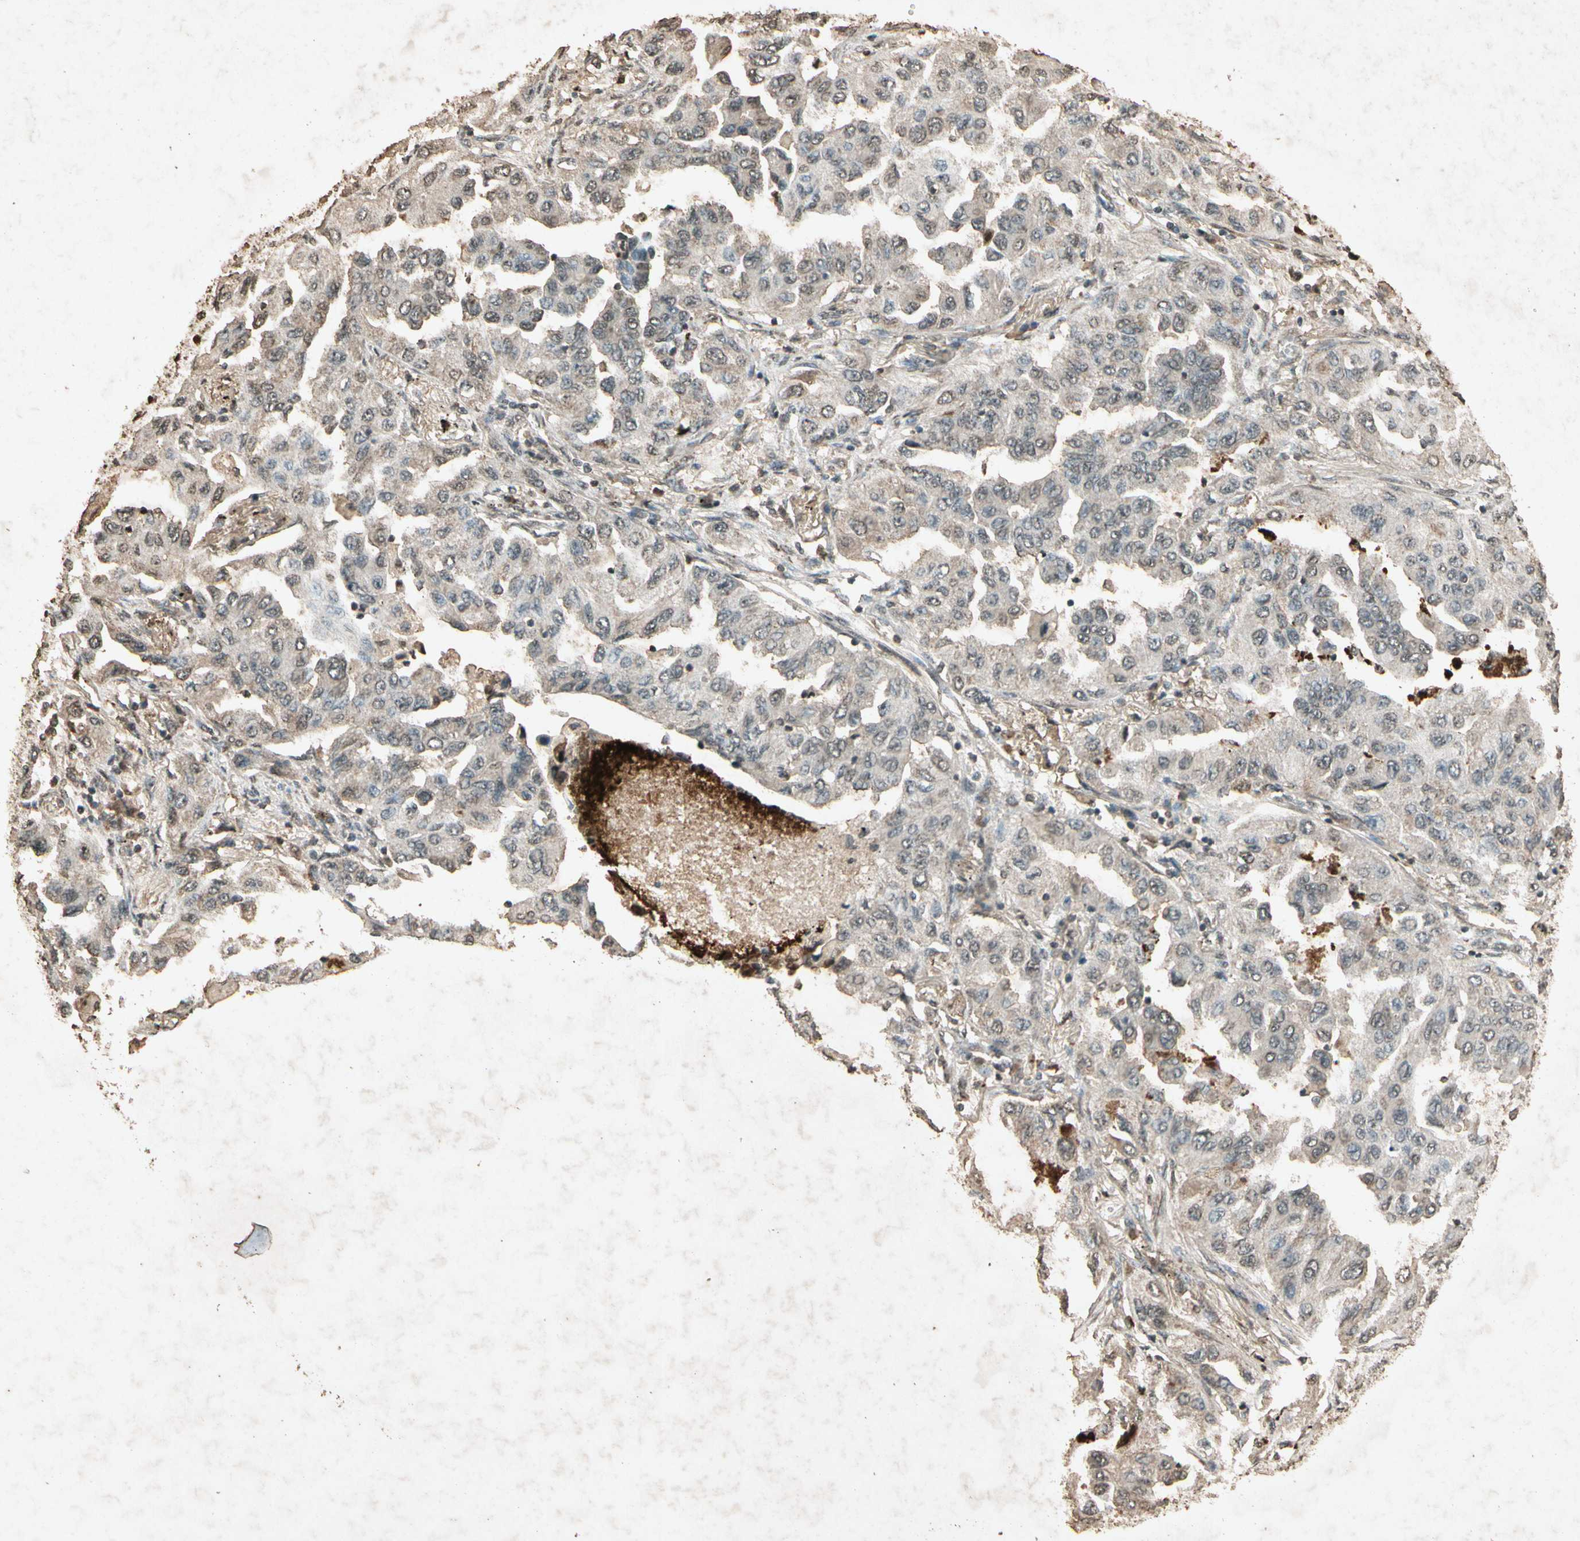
{"staining": {"intensity": "weak", "quantity": "25%-75%", "location": "cytoplasmic/membranous"}, "tissue": "lung cancer", "cell_type": "Tumor cells", "image_type": "cancer", "snomed": [{"axis": "morphology", "description": "Adenocarcinoma, NOS"}, {"axis": "topography", "description": "Lung"}], "caption": "There is low levels of weak cytoplasmic/membranous staining in tumor cells of lung cancer, as demonstrated by immunohistochemical staining (brown color).", "gene": "GC", "patient": {"sex": "female", "age": 65}}